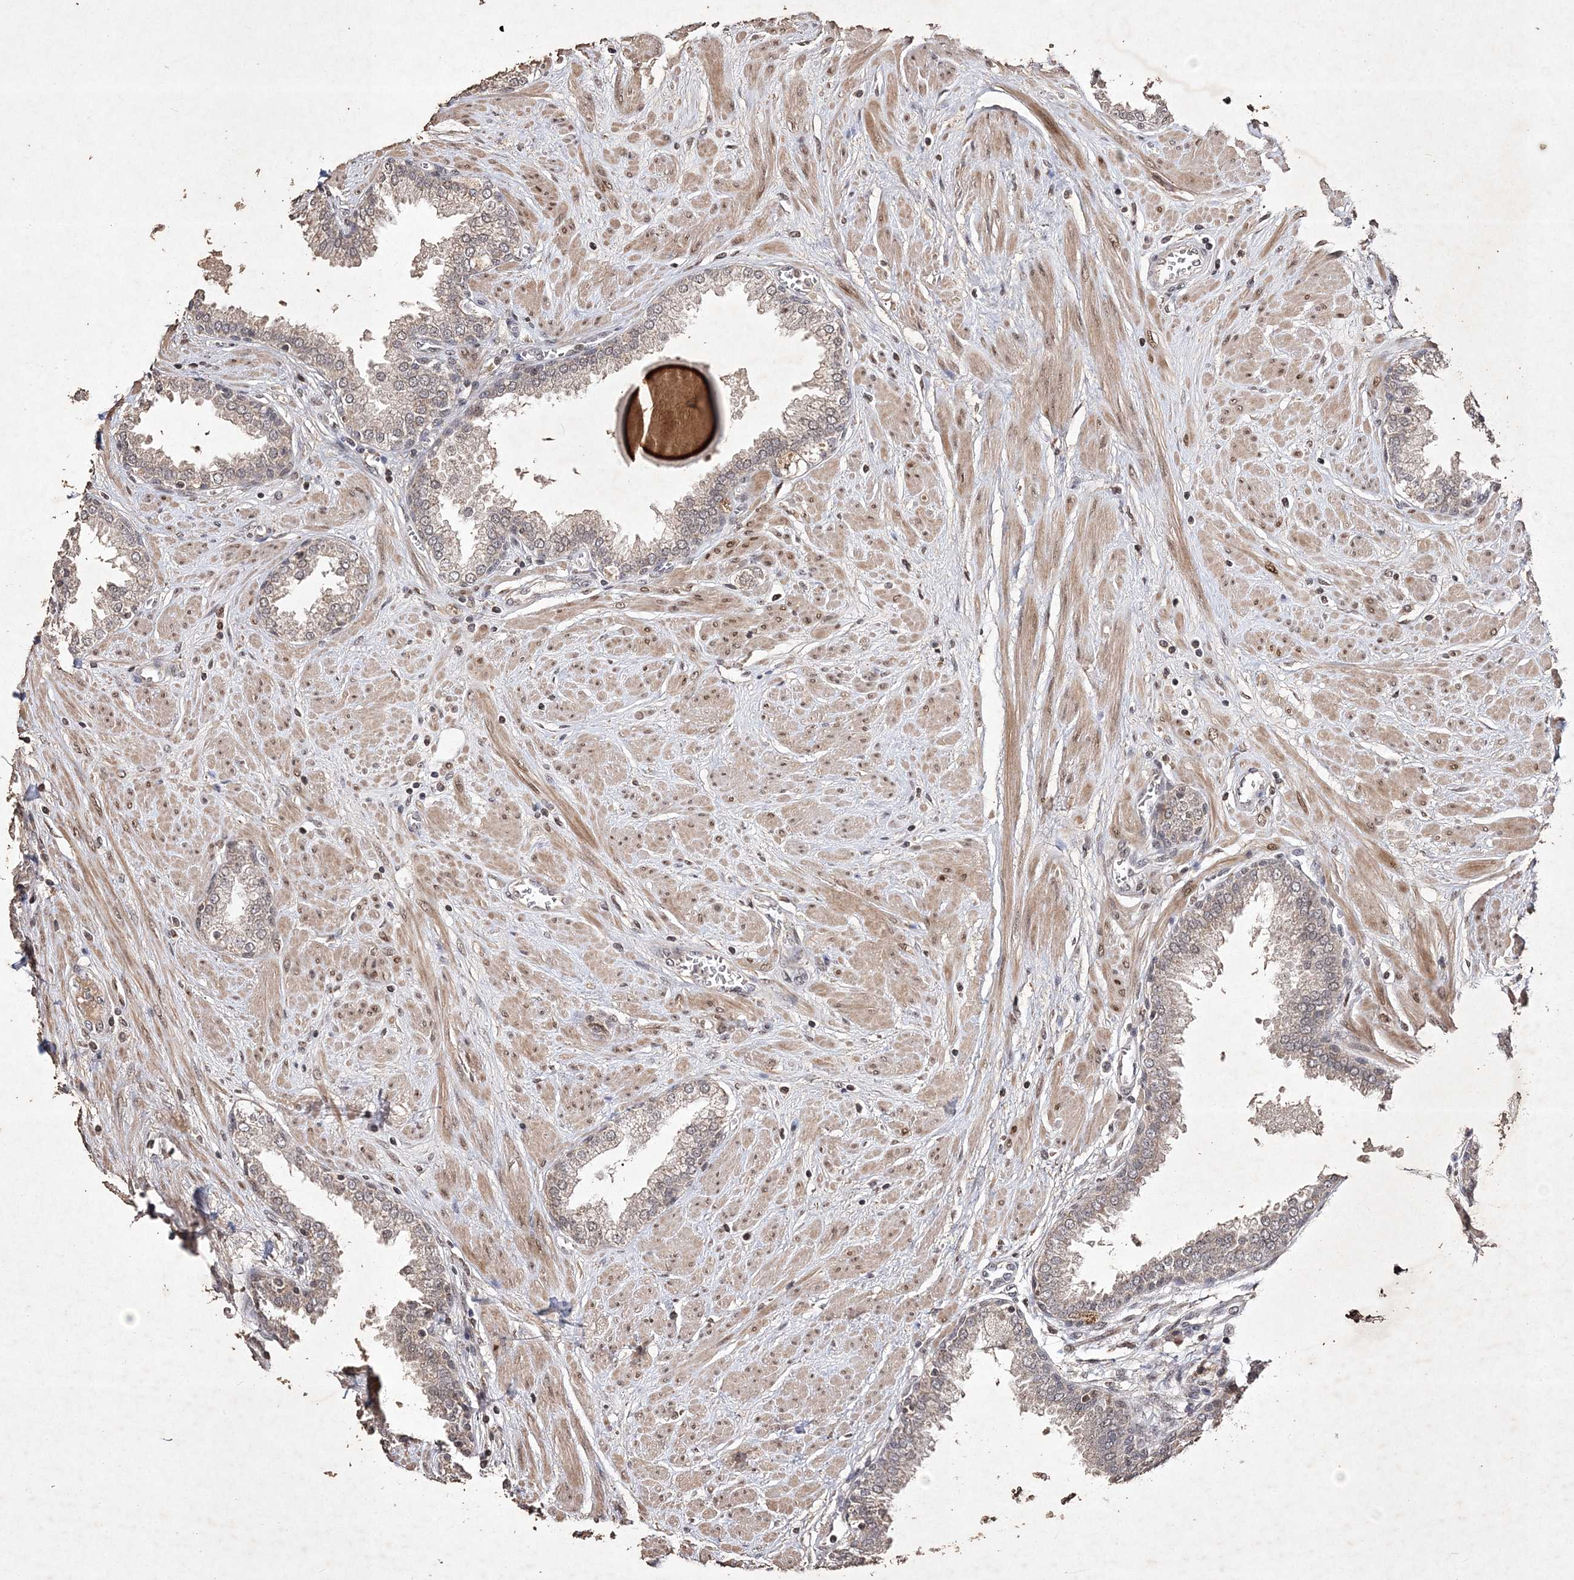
{"staining": {"intensity": "moderate", "quantity": "25%-75%", "location": "nuclear"}, "tissue": "prostate", "cell_type": "Glandular cells", "image_type": "normal", "snomed": [{"axis": "morphology", "description": "Normal tissue, NOS"}, {"axis": "topography", "description": "Prostate"}], "caption": "A high-resolution photomicrograph shows immunohistochemistry staining of benign prostate, which displays moderate nuclear staining in approximately 25%-75% of glandular cells. (IHC, brightfield microscopy, high magnification).", "gene": "C3orf38", "patient": {"sex": "male", "age": 51}}